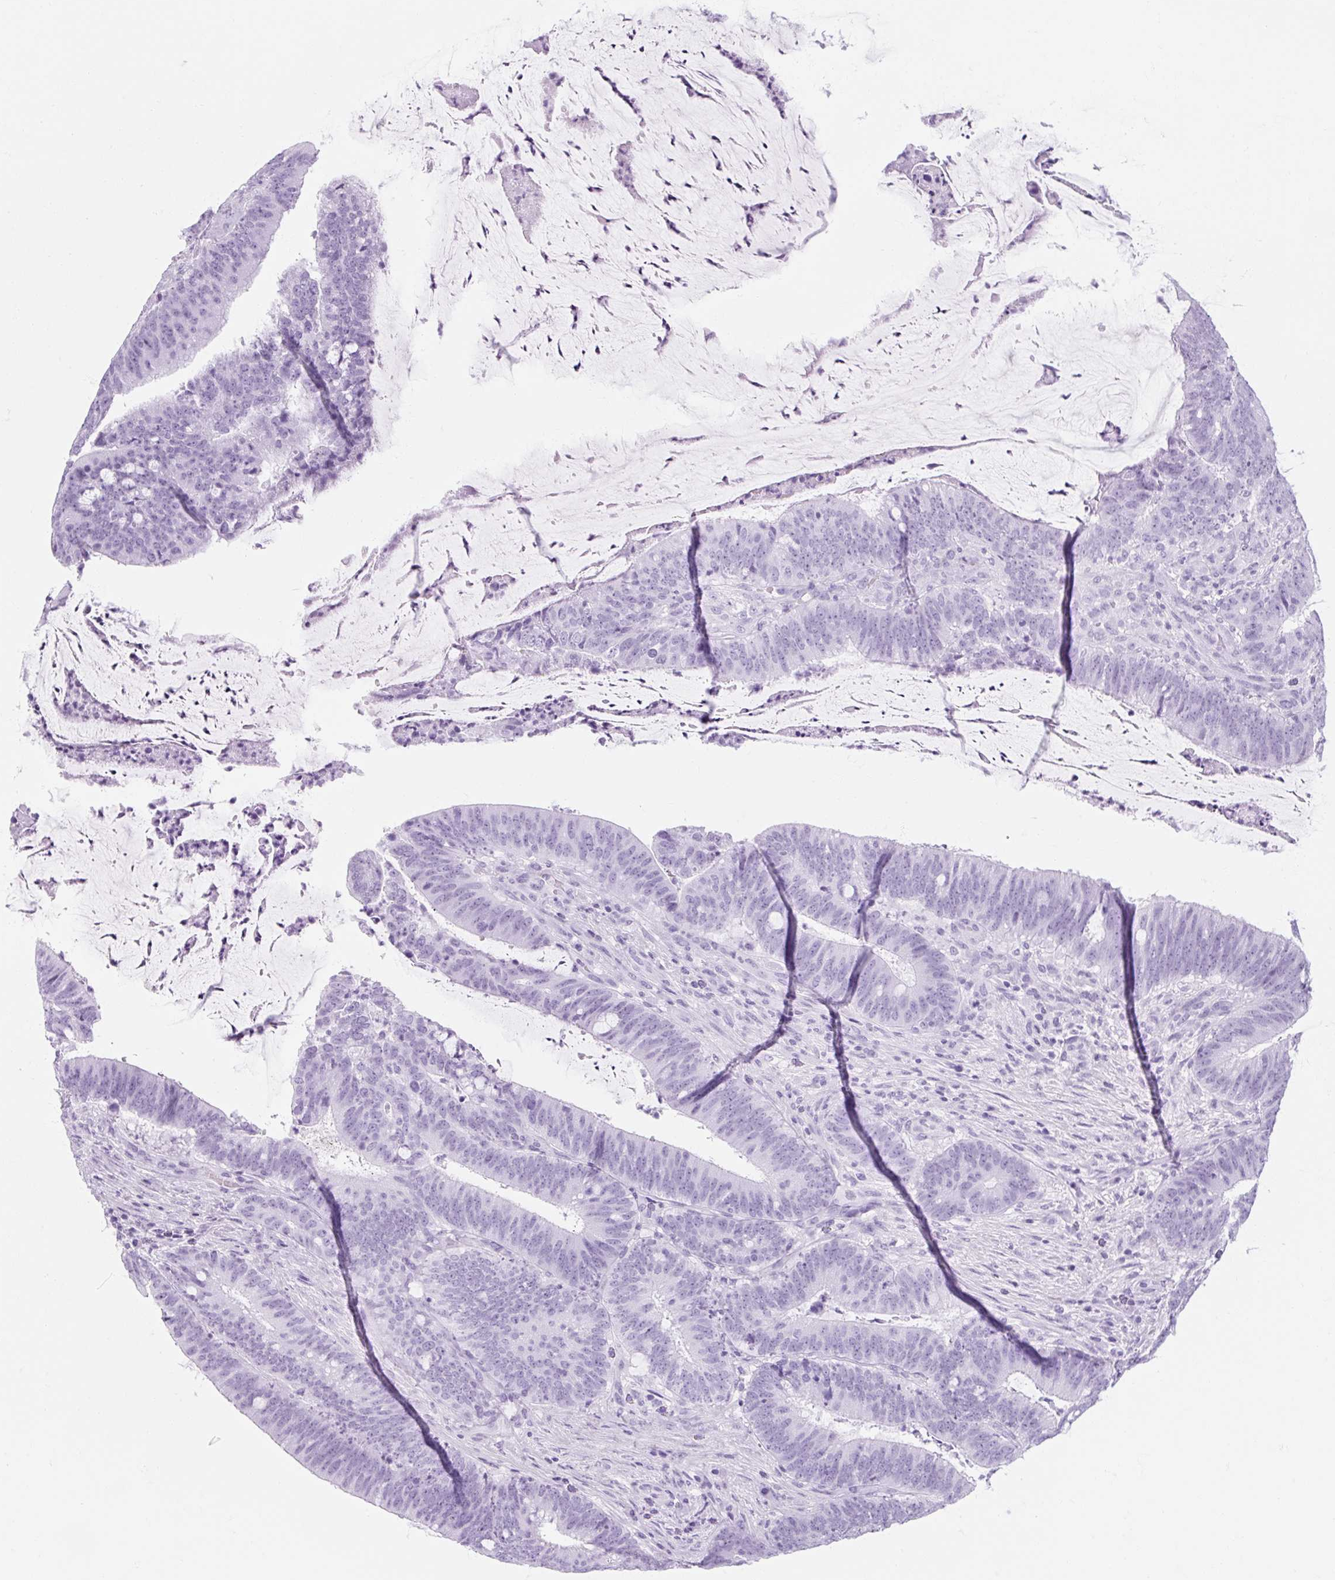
{"staining": {"intensity": "negative", "quantity": "none", "location": "none"}, "tissue": "colorectal cancer", "cell_type": "Tumor cells", "image_type": "cancer", "snomed": [{"axis": "morphology", "description": "Adenocarcinoma, NOS"}, {"axis": "topography", "description": "Colon"}], "caption": "This is an immunohistochemistry (IHC) photomicrograph of adenocarcinoma (colorectal). There is no staining in tumor cells.", "gene": "TIGD2", "patient": {"sex": "female", "age": 43}}